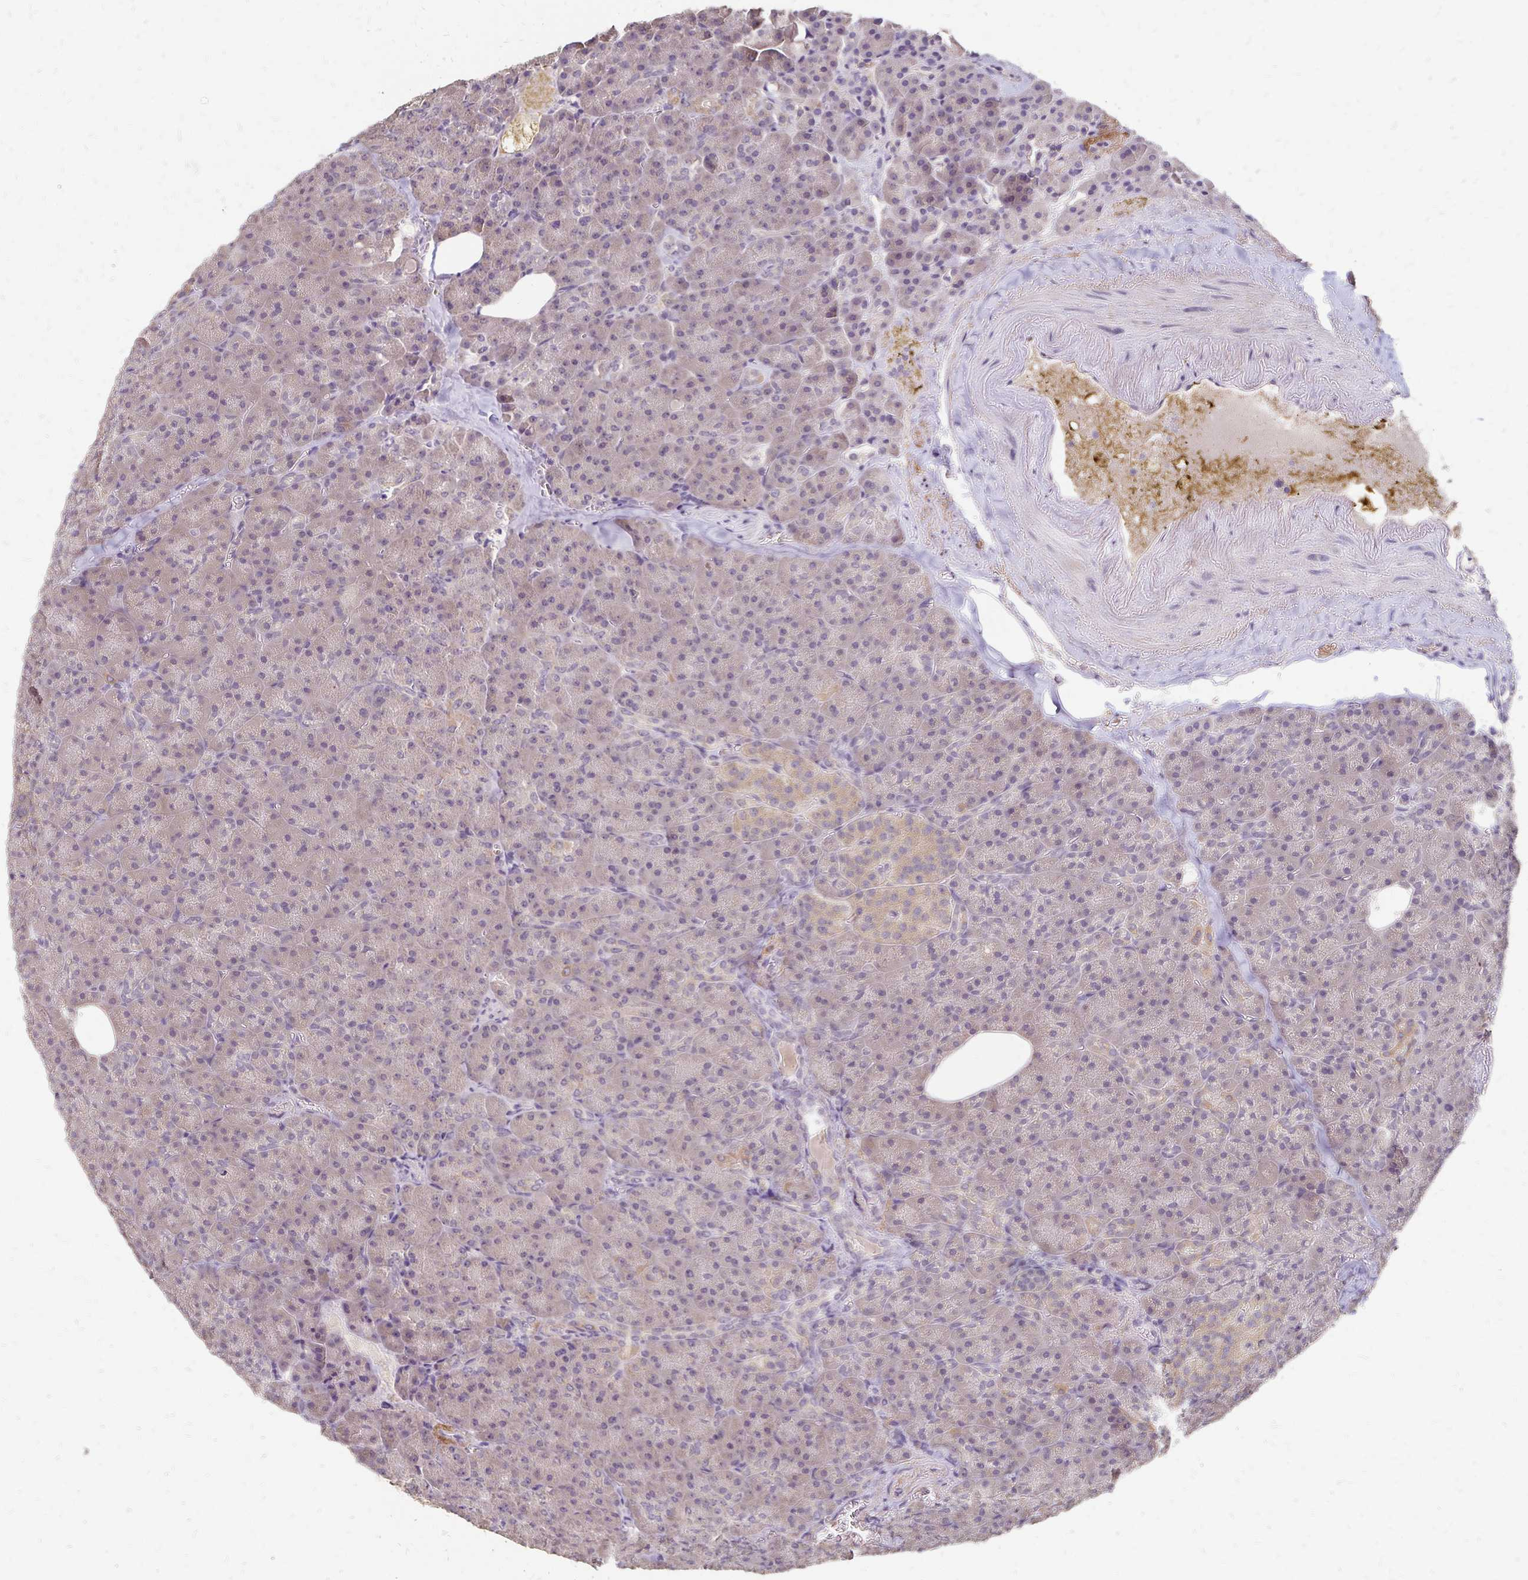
{"staining": {"intensity": "weak", "quantity": "25%-75%", "location": "cytoplasmic/membranous,nuclear"}, "tissue": "pancreas", "cell_type": "Exocrine glandular cells", "image_type": "normal", "snomed": [{"axis": "morphology", "description": "Normal tissue, NOS"}, {"axis": "topography", "description": "Pancreas"}], "caption": "About 25%-75% of exocrine glandular cells in normal human pancreas show weak cytoplasmic/membranous,nuclear protein staining as visualized by brown immunohistochemical staining.", "gene": "EMC10", "patient": {"sex": "female", "age": 74}}